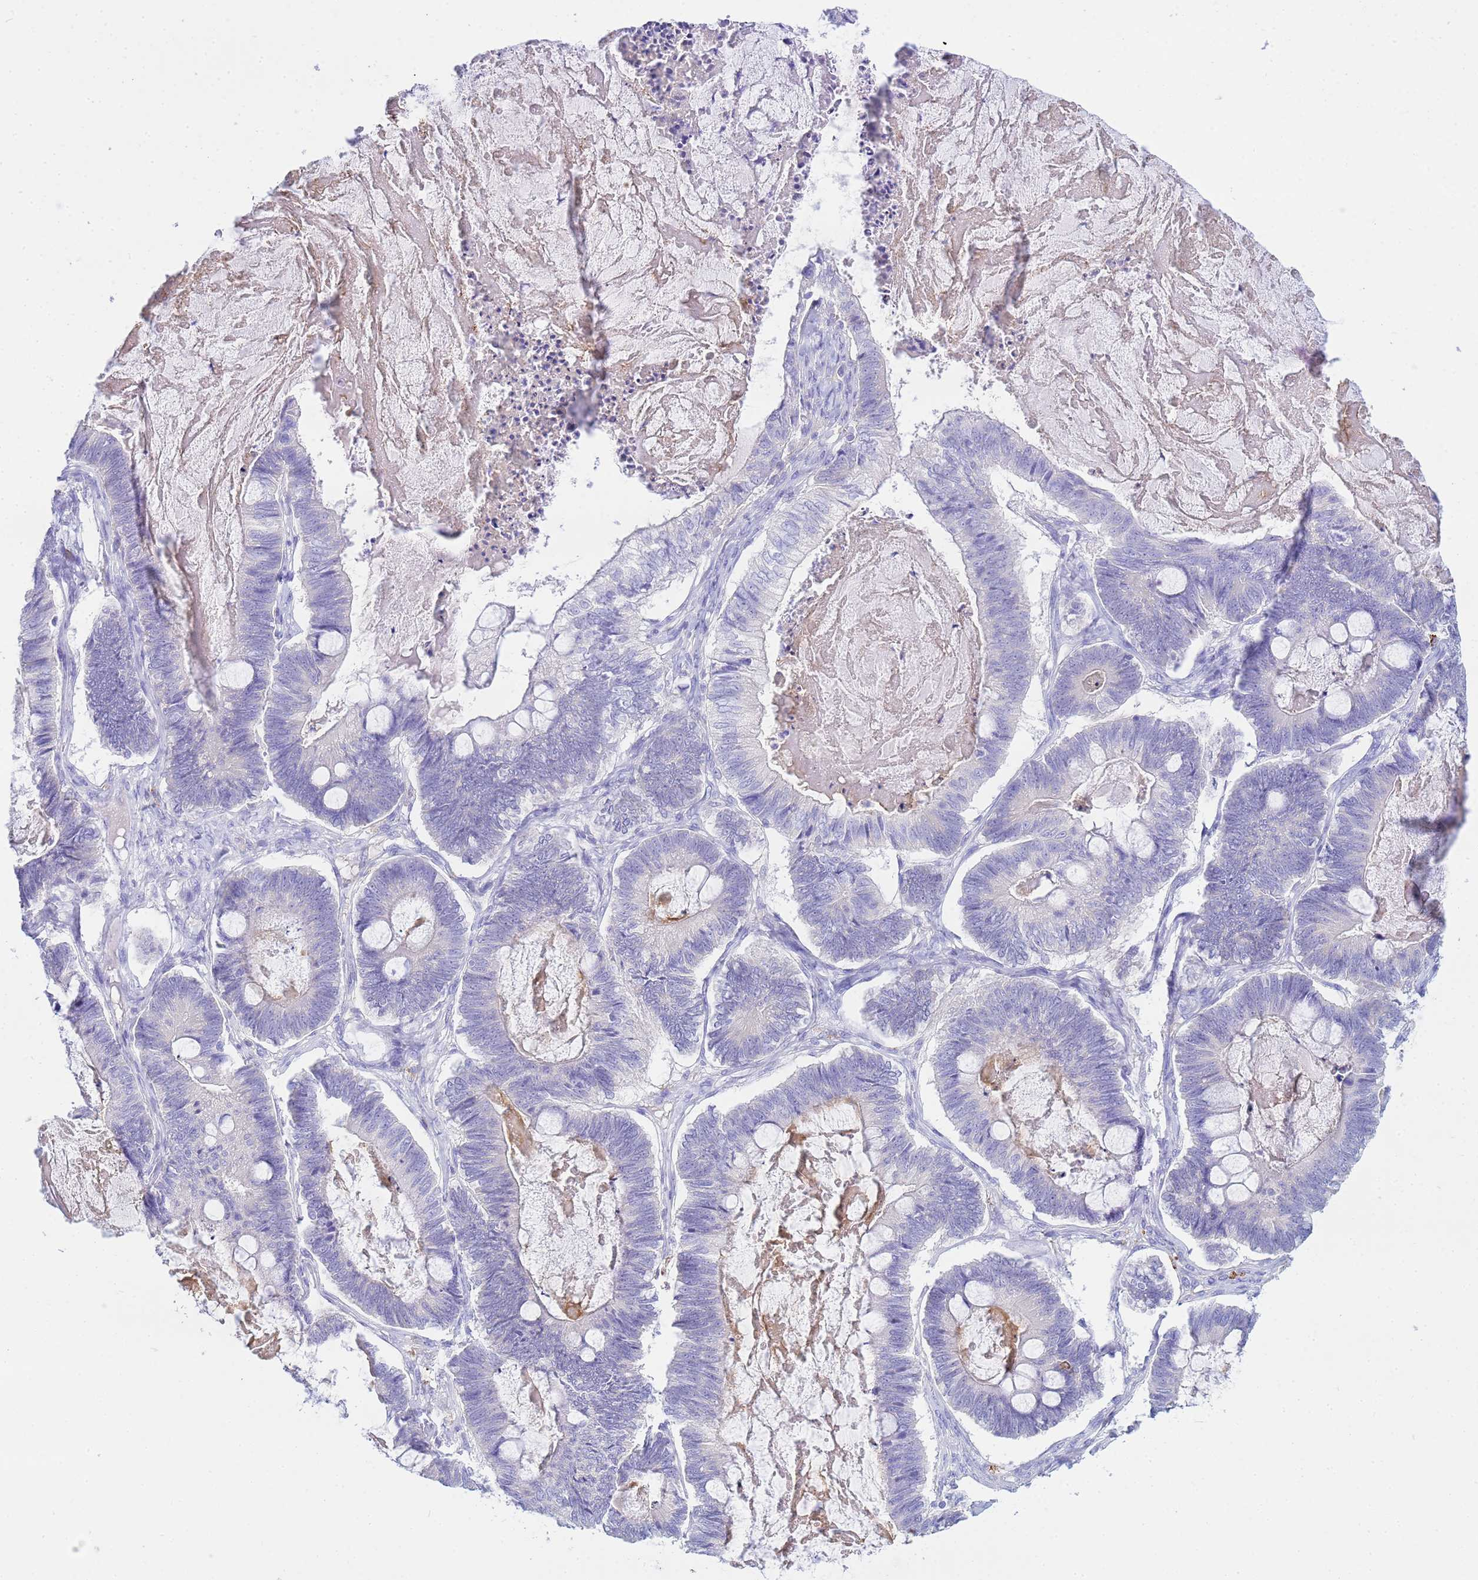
{"staining": {"intensity": "negative", "quantity": "none", "location": "none"}, "tissue": "ovarian cancer", "cell_type": "Tumor cells", "image_type": "cancer", "snomed": [{"axis": "morphology", "description": "Cystadenocarcinoma, mucinous, NOS"}, {"axis": "topography", "description": "Ovary"}], "caption": "This is an immunohistochemistry micrograph of ovarian mucinous cystadenocarcinoma. There is no positivity in tumor cells.", "gene": "AQP12A", "patient": {"sex": "female", "age": 61}}